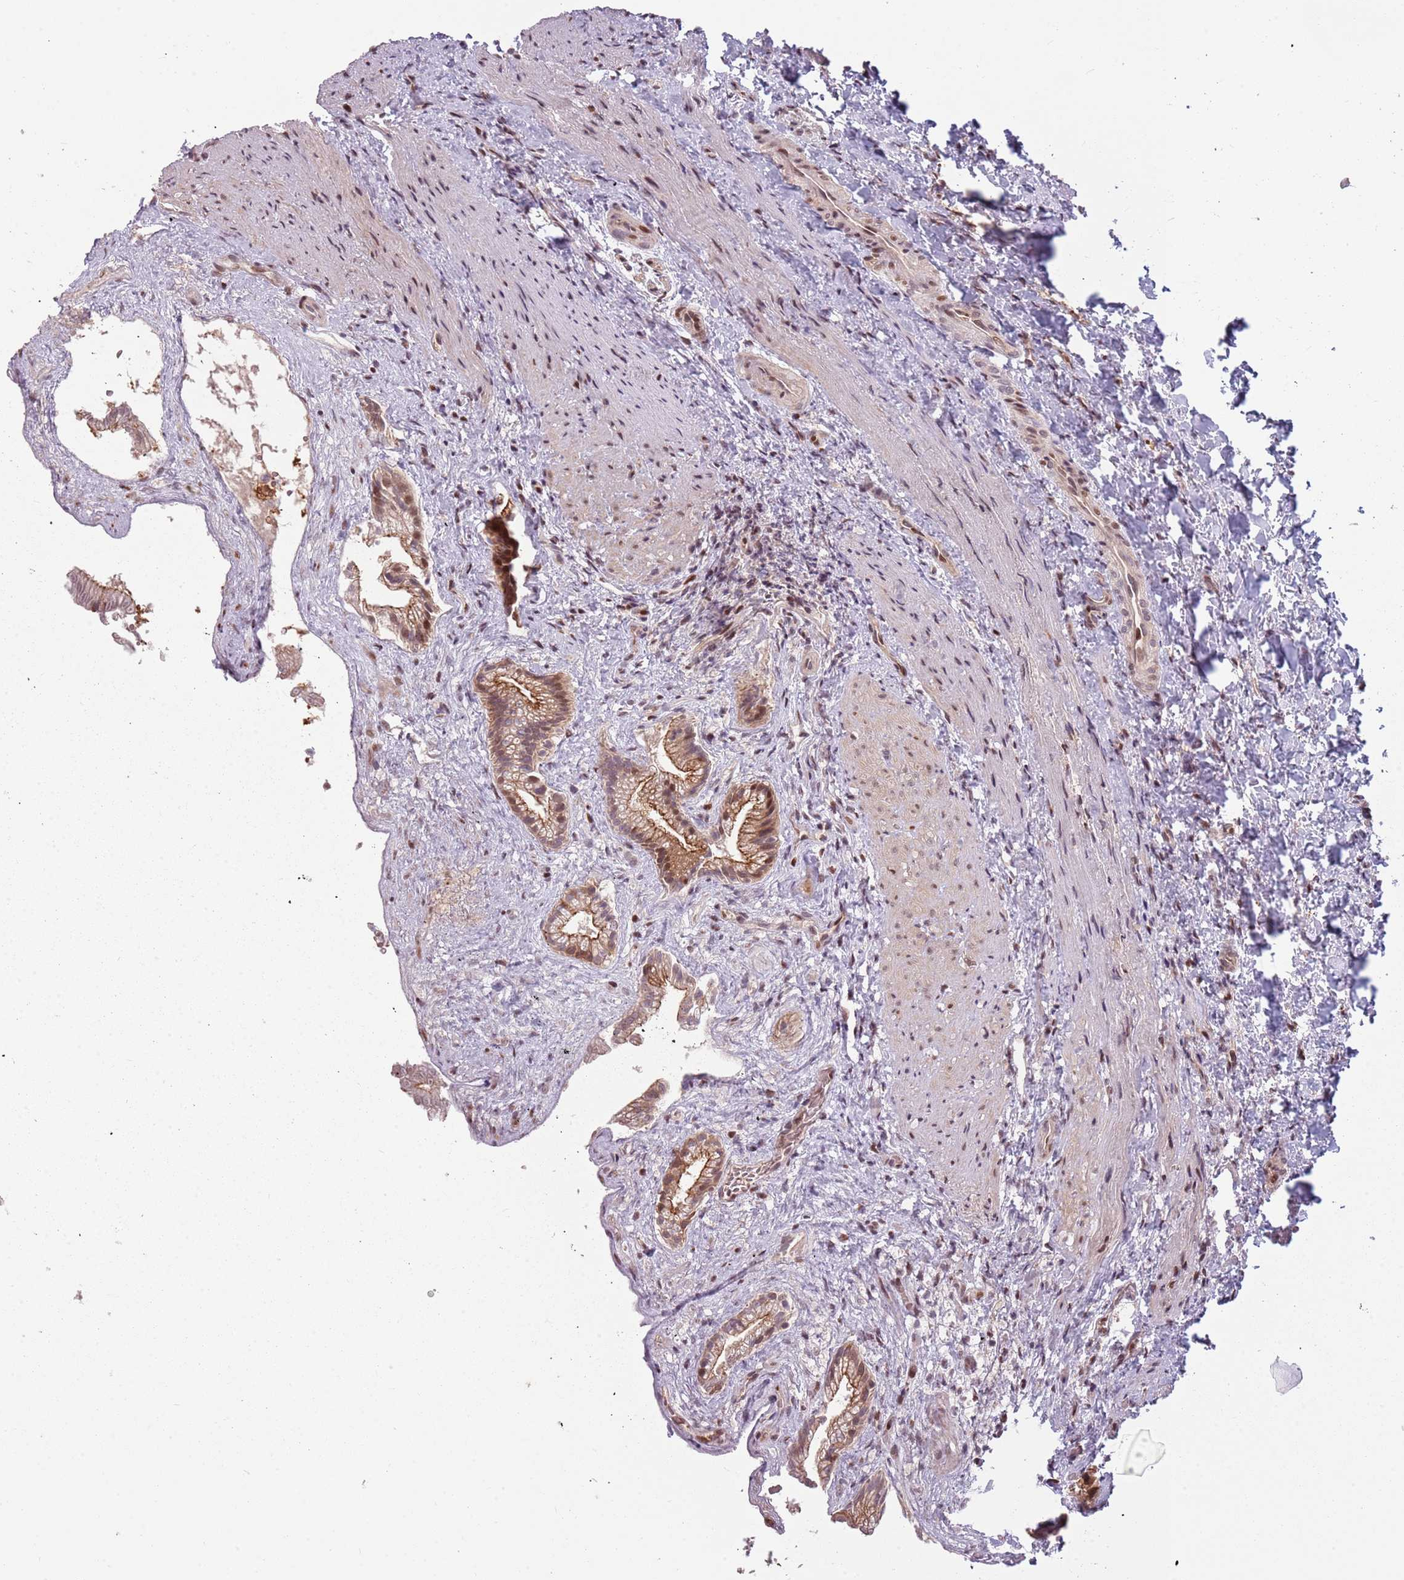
{"staining": {"intensity": "moderate", "quantity": "25%-75%", "location": "cytoplasmic/membranous,nuclear"}, "tissue": "gallbladder", "cell_type": "Glandular cells", "image_type": "normal", "snomed": [{"axis": "morphology", "description": "Normal tissue, NOS"}, {"axis": "morphology", "description": "Inflammation, NOS"}, {"axis": "topography", "description": "Gallbladder"}], "caption": "Protein positivity by immunohistochemistry displays moderate cytoplasmic/membranous,nuclear expression in approximately 25%-75% of glandular cells in normal gallbladder.", "gene": "ADGRG1", "patient": {"sex": "male", "age": 51}}